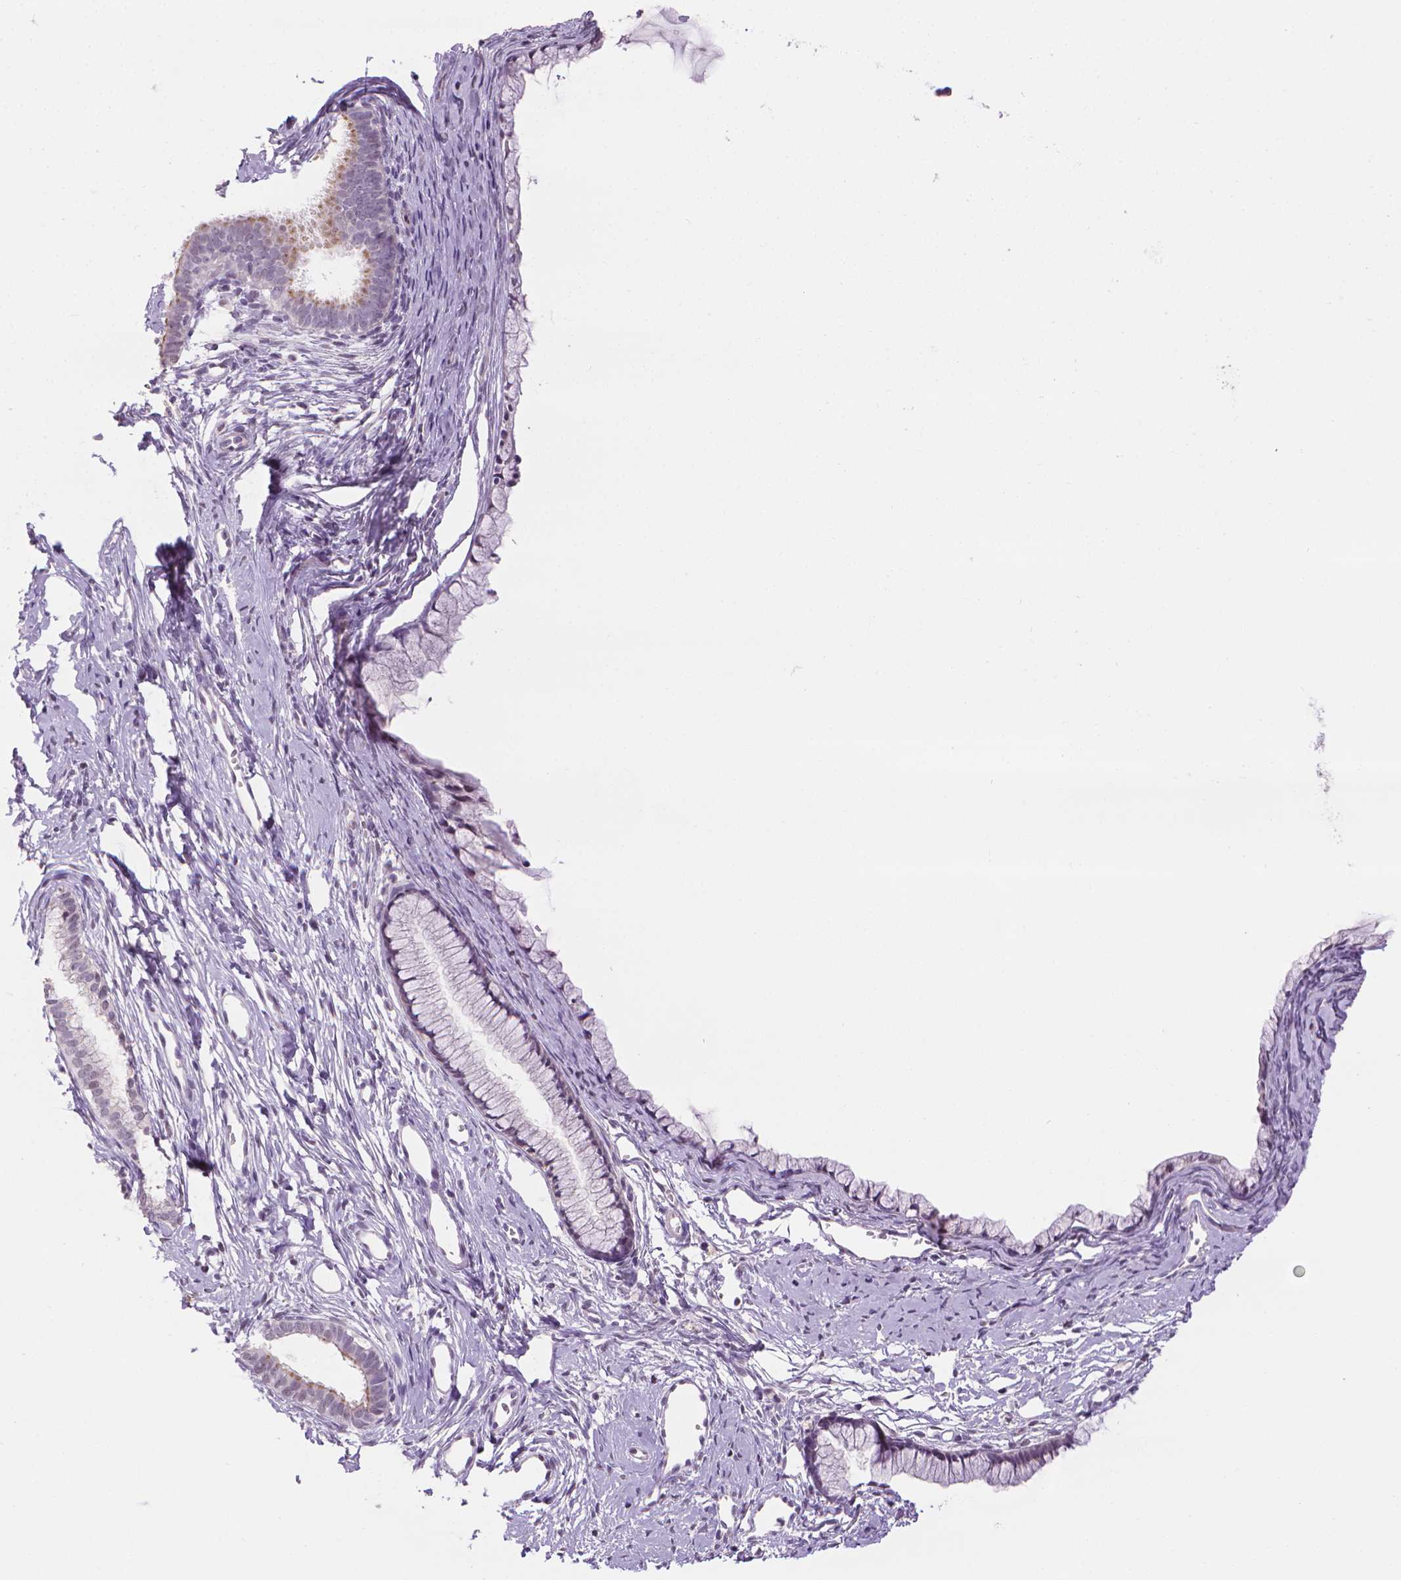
{"staining": {"intensity": "weak", "quantity": "<25%", "location": "cytoplasmic/membranous"}, "tissue": "cervix", "cell_type": "Glandular cells", "image_type": "normal", "snomed": [{"axis": "morphology", "description": "Normal tissue, NOS"}, {"axis": "topography", "description": "Cervix"}], "caption": "Immunohistochemical staining of benign human cervix shows no significant positivity in glandular cells. Brightfield microscopy of immunohistochemistry stained with DAB (3,3'-diaminobenzidine) (brown) and hematoxylin (blue), captured at high magnification.", "gene": "NCAN", "patient": {"sex": "female", "age": 40}}